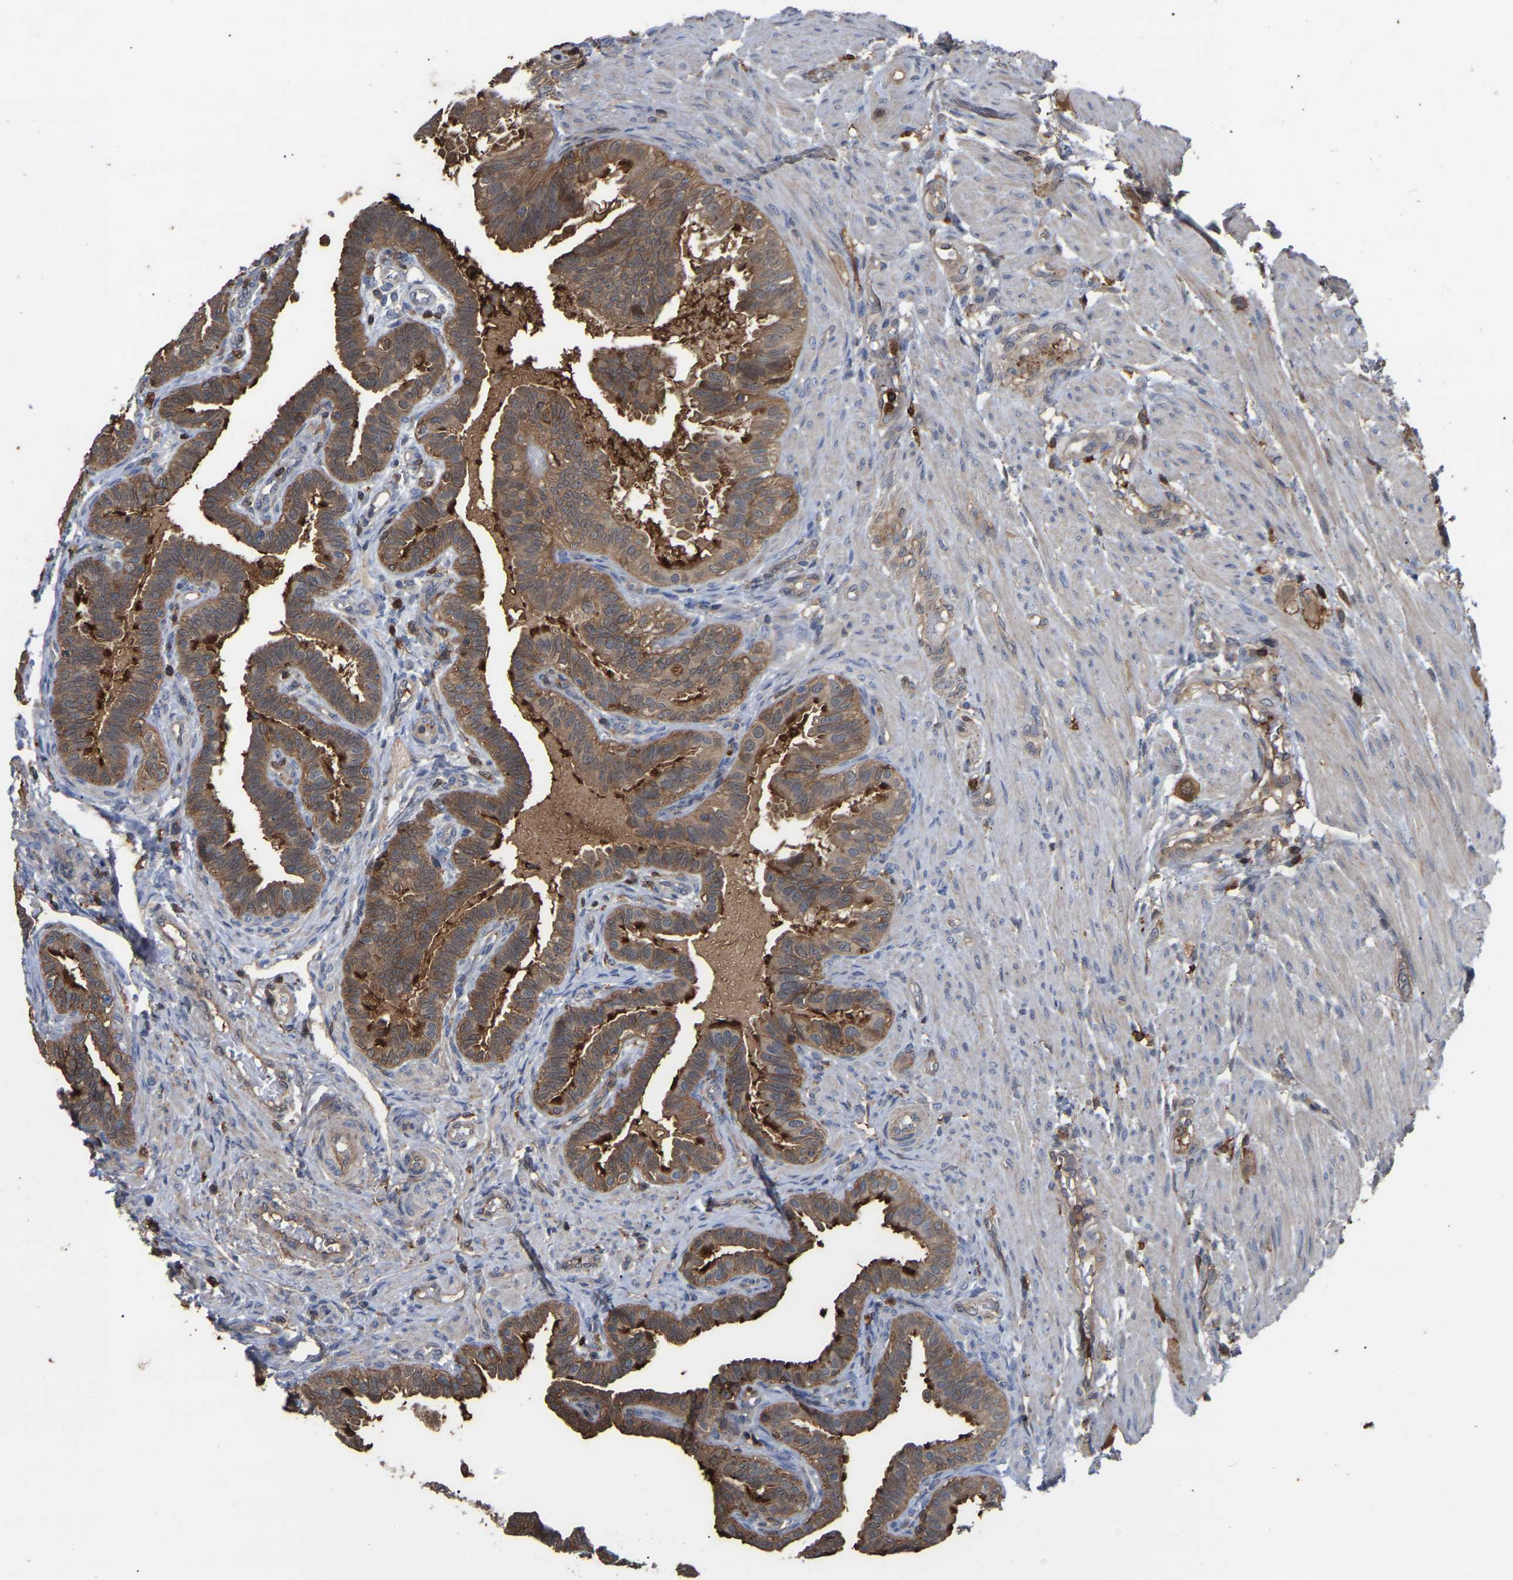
{"staining": {"intensity": "moderate", "quantity": ">75%", "location": "cytoplasmic/membranous"}, "tissue": "fallopian tube", "cell_type": "Glandular cells", "image_type": "normal", "snomed": [{"axis": "morphology", "description": "Normal tissue, NOS"}, {"axis": "topography", "description": "Fallopian tube"}, {"axis": "topography", "description": "Placenta"}], "caption": "DAB (3,3'-diaminobenzidine) immunohistochemical staining of unremarkable human fallopian tube shows moderate cytoplasmic/membranous protein positivity in about >75% of glandular cells.", "gene": "CIT", "patient": {"sex": "female", "age": 34}}